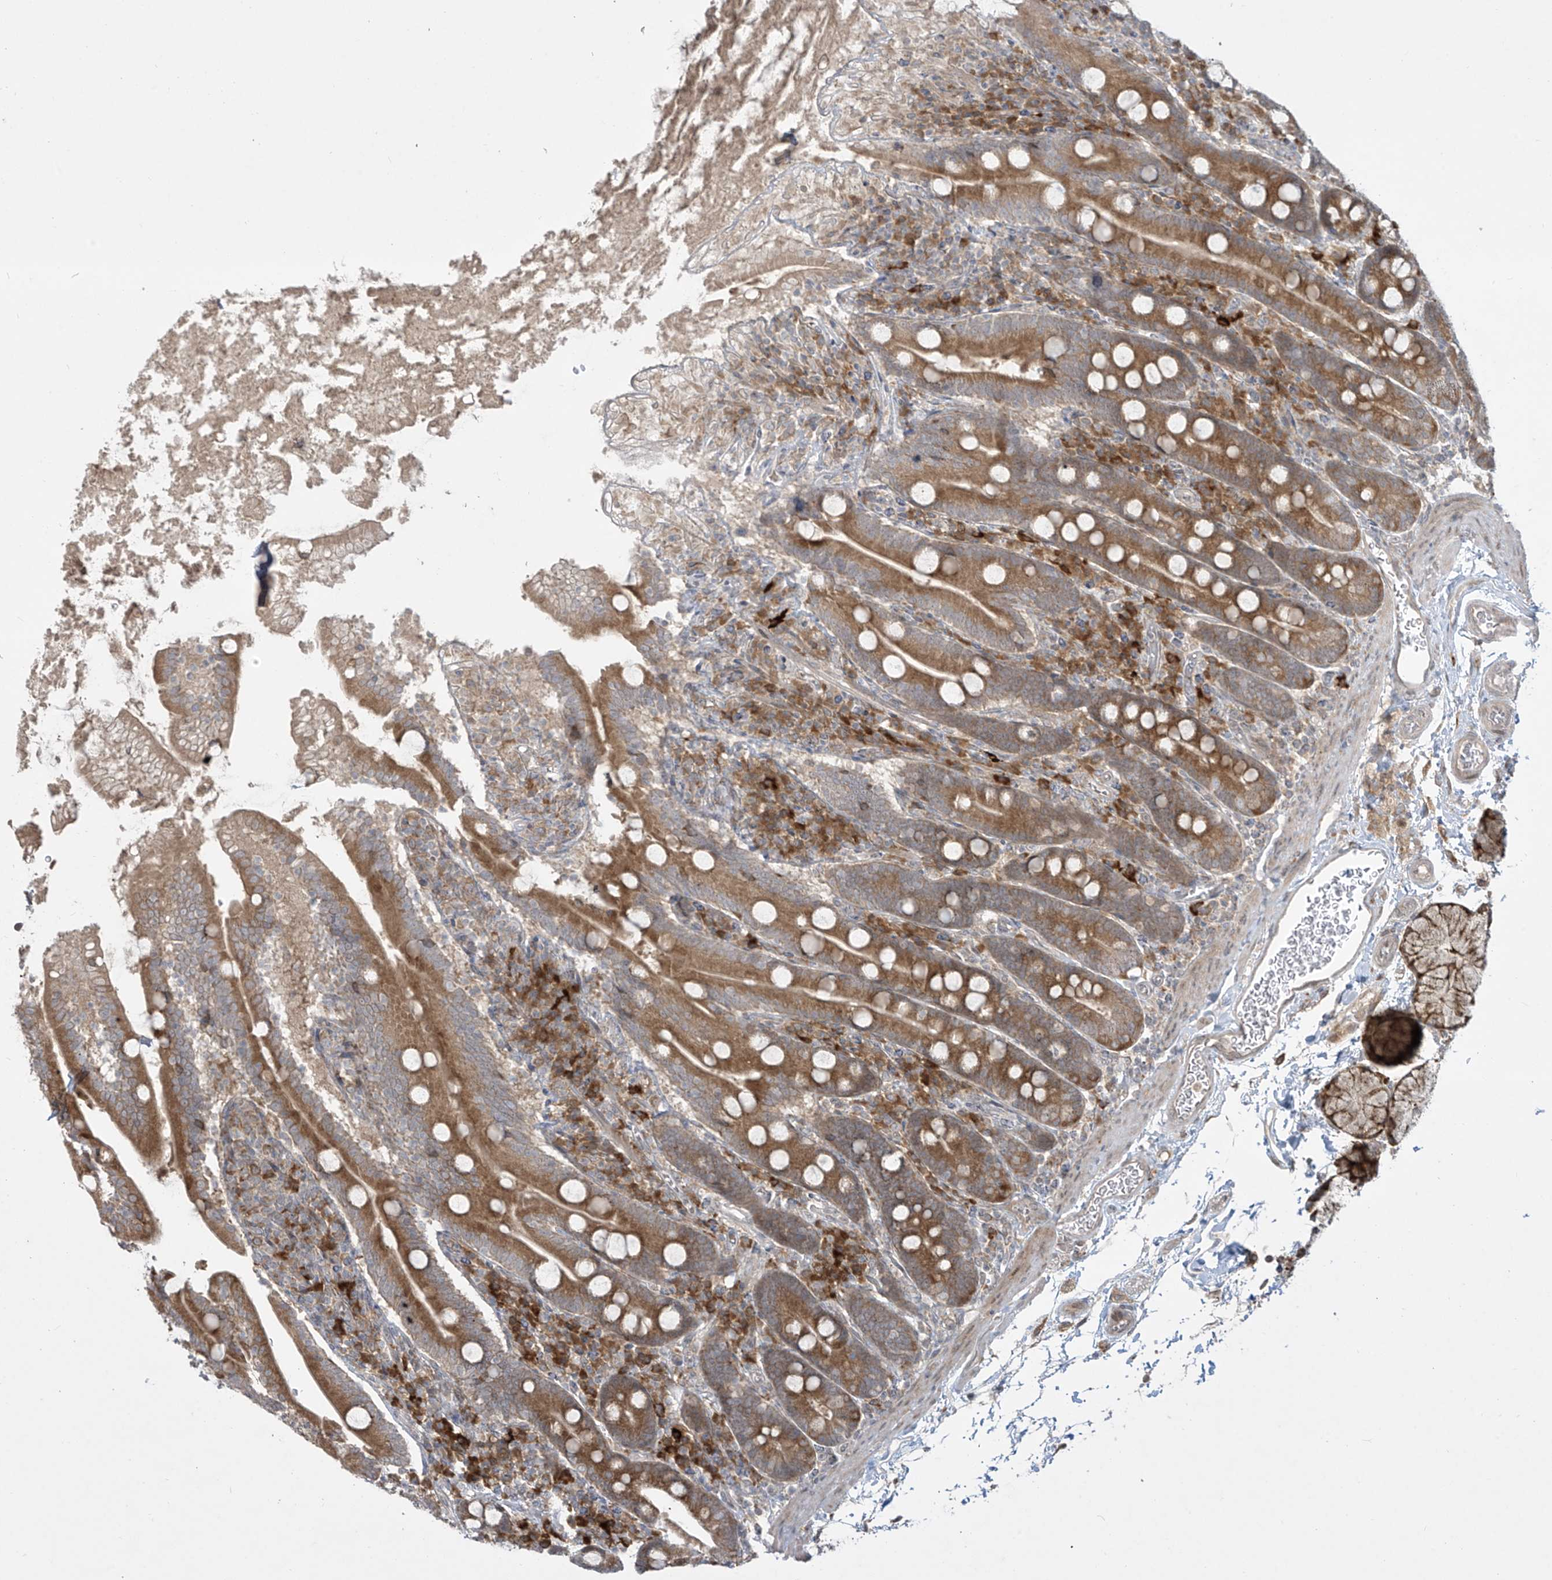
{"staining": {"intensity": "moderate", "quantity": ">75%", "location": "cytoplasmic/membranous"}, "tissue": "duodenum", "cell_type": "Glandular cells", "image_type": "normal", "snomed": [{"axis": "morphology", "description": "Normal tissue, NOS"}, {"axis": "topography", "description": "Duodenum"}], "caption": "Glandular cells show moderate cytoplasmic/membranous positivity in approximately >75% of cells in benign duodenum.", "gene": "PPAT", "patient": {"sex": "male", "age": 35}}